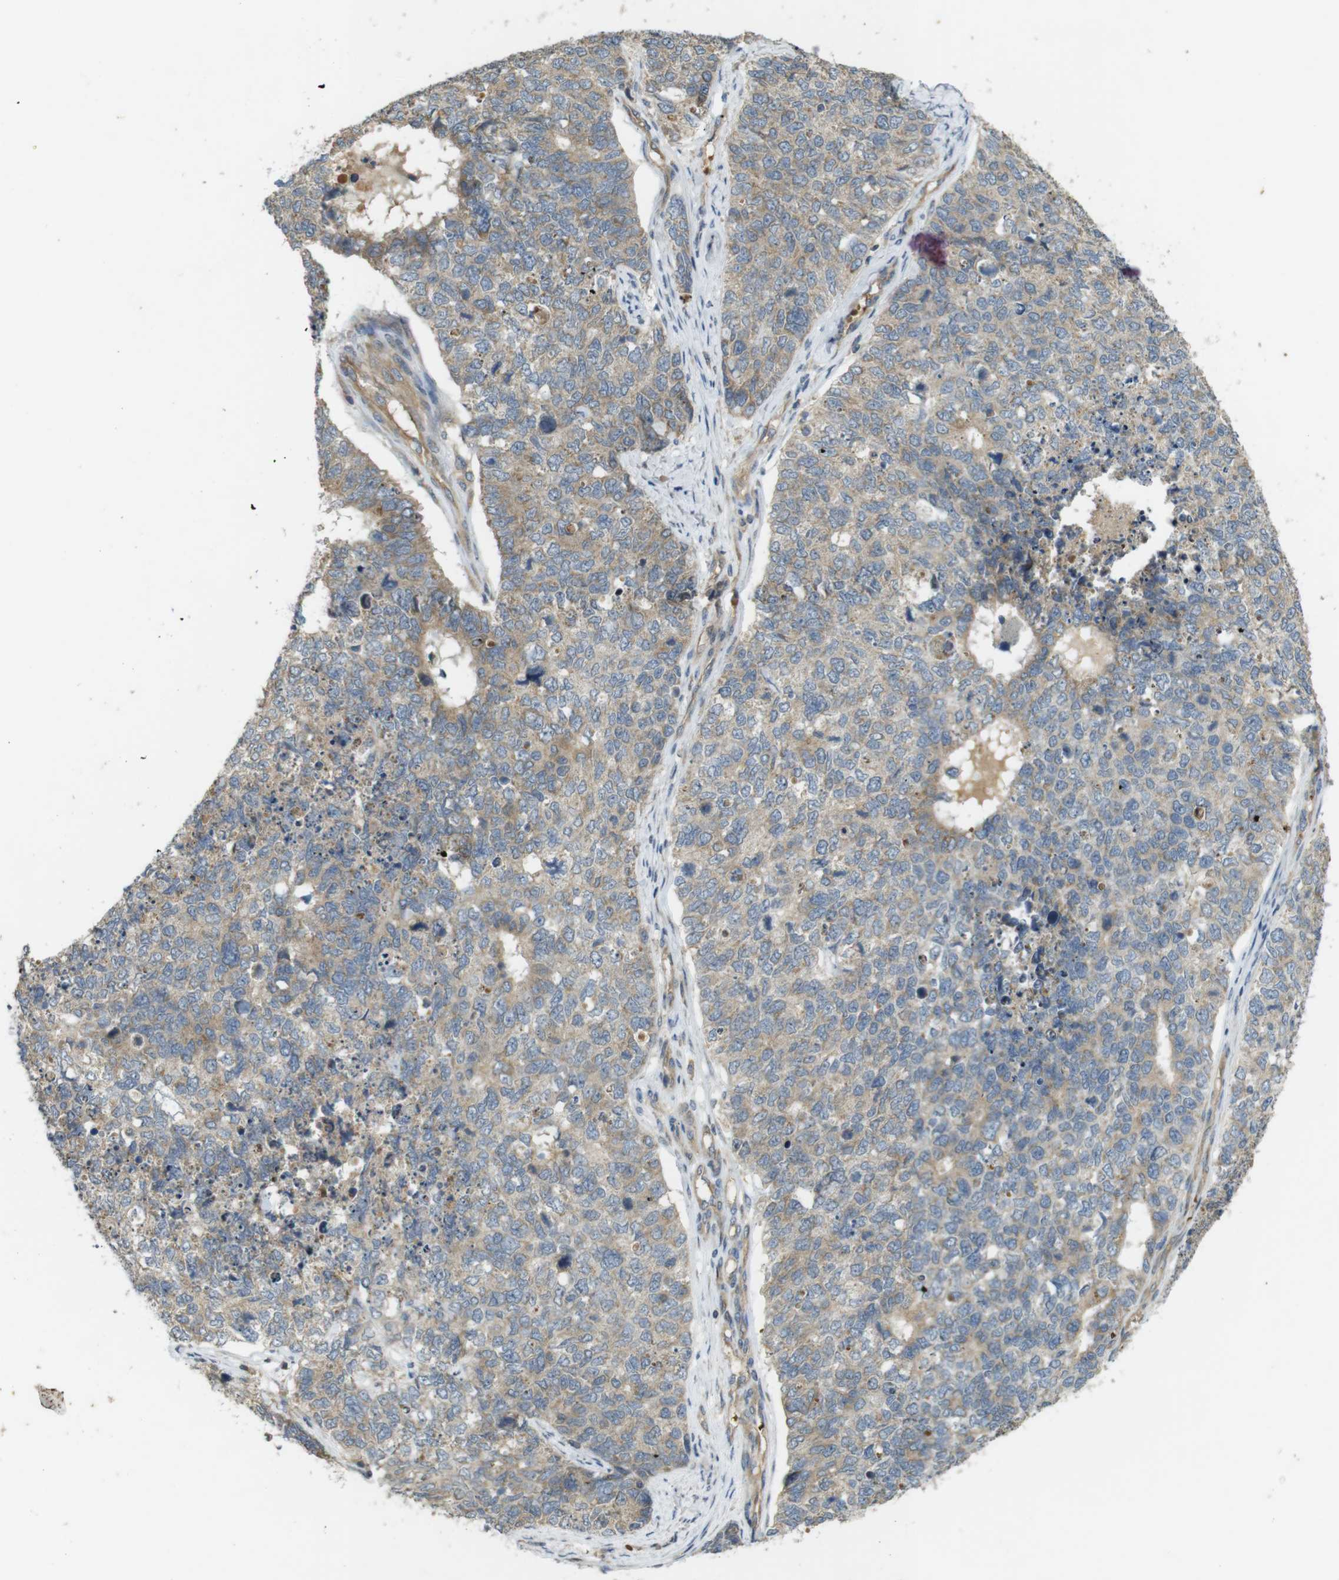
{"staining": {"intensity": "weak", "quantity": ">75%", "location": "cytoplasmic/membranous"}, "tissue": "cervical cancer", "cell_type": "Tumor cells", "image_type": "cancer", "snomed": [{"axis": "morphology", "description": "Squamous cell carcinoma, NOS"}, {"axis": "topography", "description": "Cervix"}], "caption": "Immunohistochemistry (DAB) staining of human cervical cancer reveals weak cytoplasmic/membranous protein expression in approximately >75% of tumor cells. (brown staining indicates protein expression, while blue staining denotes nuclei).", "gene": "CLTC", "patient": {"sex": "female", "age": 63}}